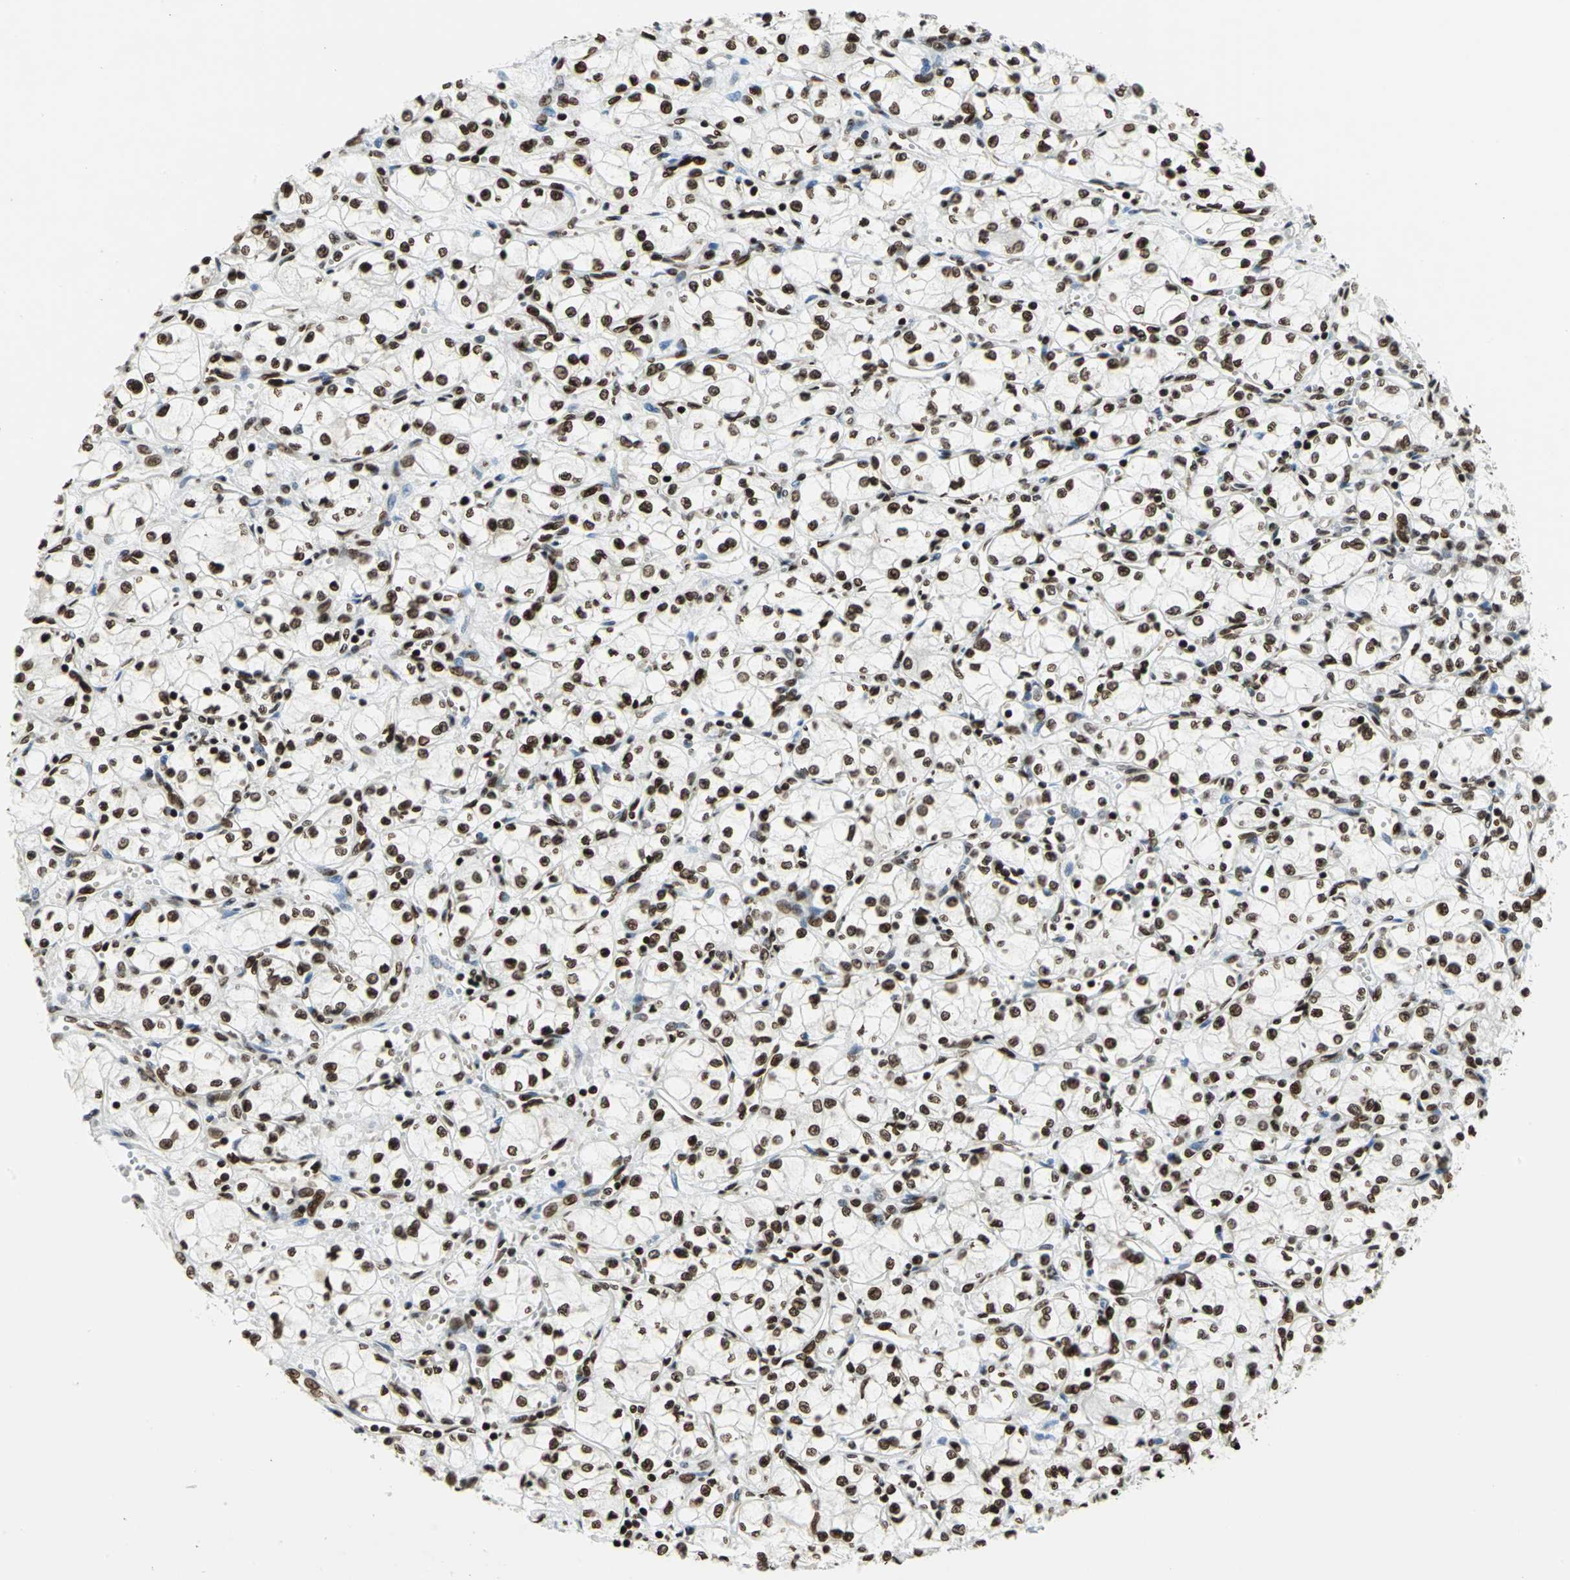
{"staining": {"intensity": "strong", "quantity": ">75%", "location": "nuclear"}, "tissue": "renal cancer", "cell_type": "Tumor cells", "image_type": "cancer", "snomed": [{"axis": "morphology", "description": "Normal tissue, NOS"}, {"axis": "morphology", "description": "Adenocarcinoma, NOS"}, {"axis": "topography", "description": "Kidney"}], "caption": "Human renal cancer stained with a brown dye demonstrates strong nuclear positive expression in approximately >75% of tumor cells.", "gene": "HMGB1", "patient": {"sex": "male", "age": 59}}